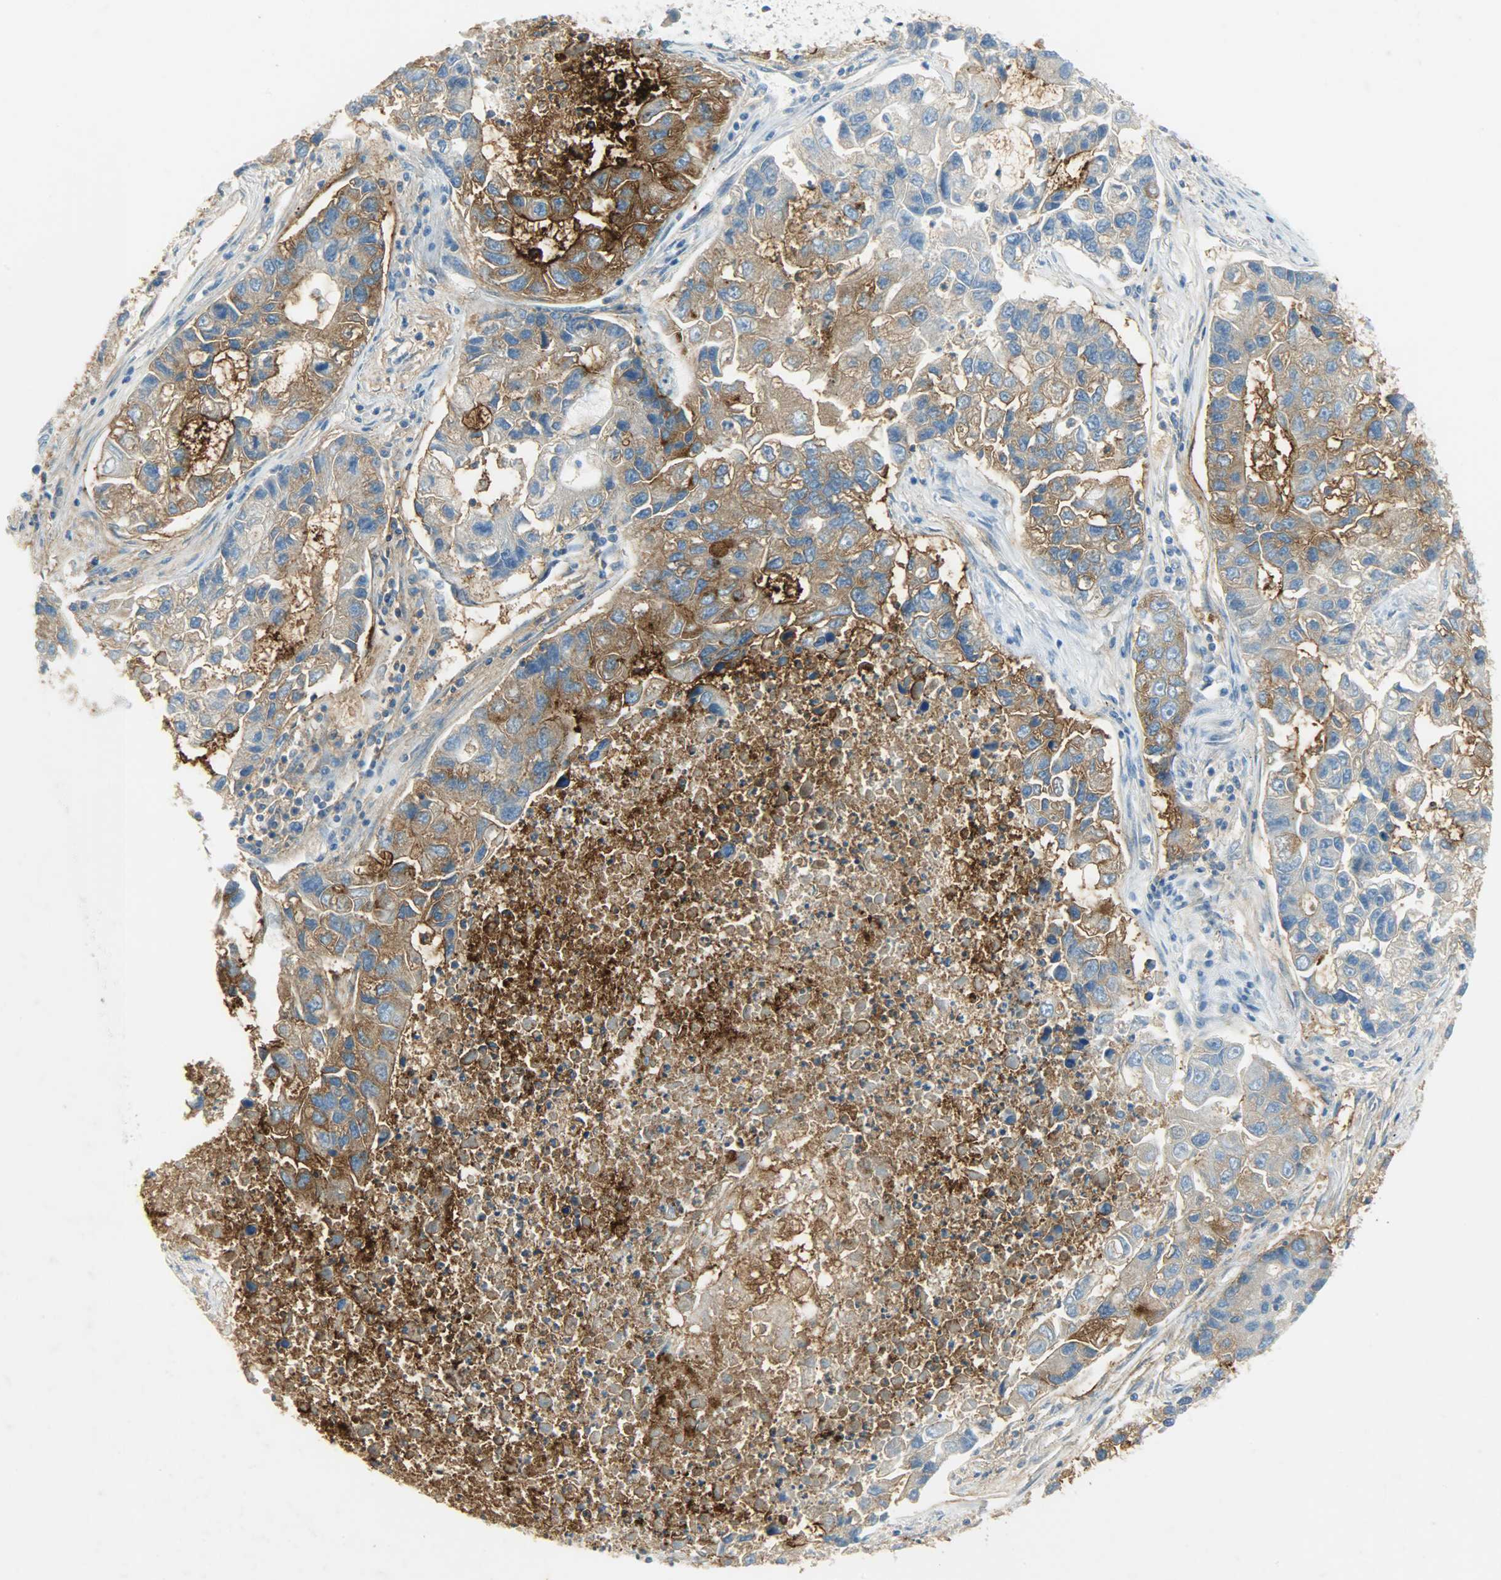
{"staining": {"intensity": "strong", "quantity": ">75%", "location": "cytoplasmic/membranous"}, "tissue": "lung cancer", "cell_type": "Tumor cells", "image_type": "cancer", "snomed": [{"axis": "morphology", "description": "Adenocarcinoma, NOS"}, {"axis": "topography", "description": "Lung"}], "caption": "DAB immunohistochemical staining of human lung cancer demonstrates strong cytoplasmic/membranous protein positivity in about >75% of tumor cells. (IHC, brightfield microscopy, high magnification).", "gene": "PROM1", "patient": {"sex": "female", "age": 51}}